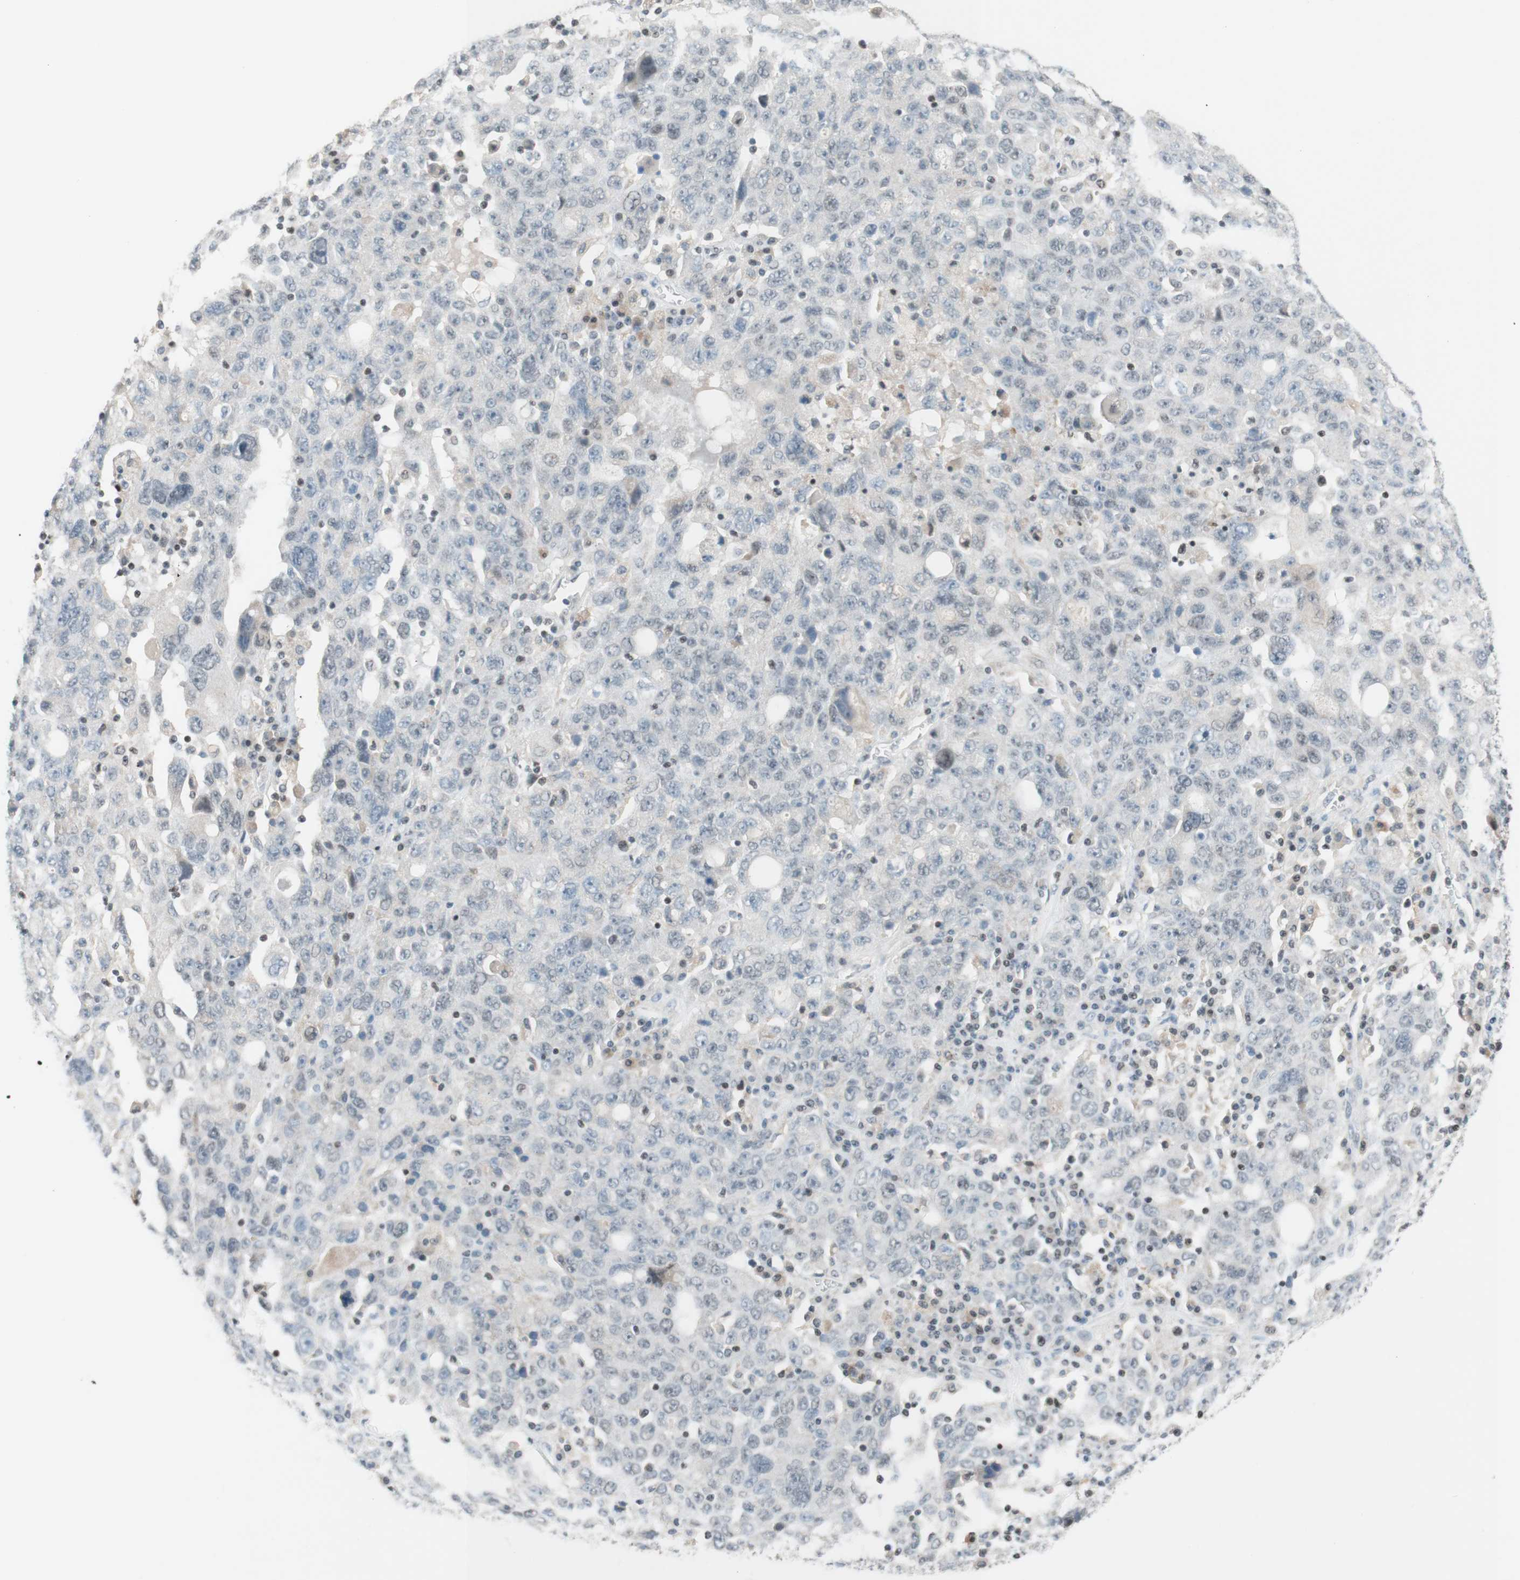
{"staining": {"intensity": "negative", "quantity": "none", "location": "none"}, "tissue": "ovarian cancer", "cell_type": "Tumor cells", "image_type": "cancer", "snomed": [{"axis": "morphology", "description": "Carcinoma, endometroid"}, {"axis": "topography", "description": "Ovary"}], "caption": "This is an IHC histopathology image of human endometroid carcinoma (ovarian). There is no positivity in tumor cells.", "gene": "JPH1", "patient": {"sex": "female", "age": 62}}